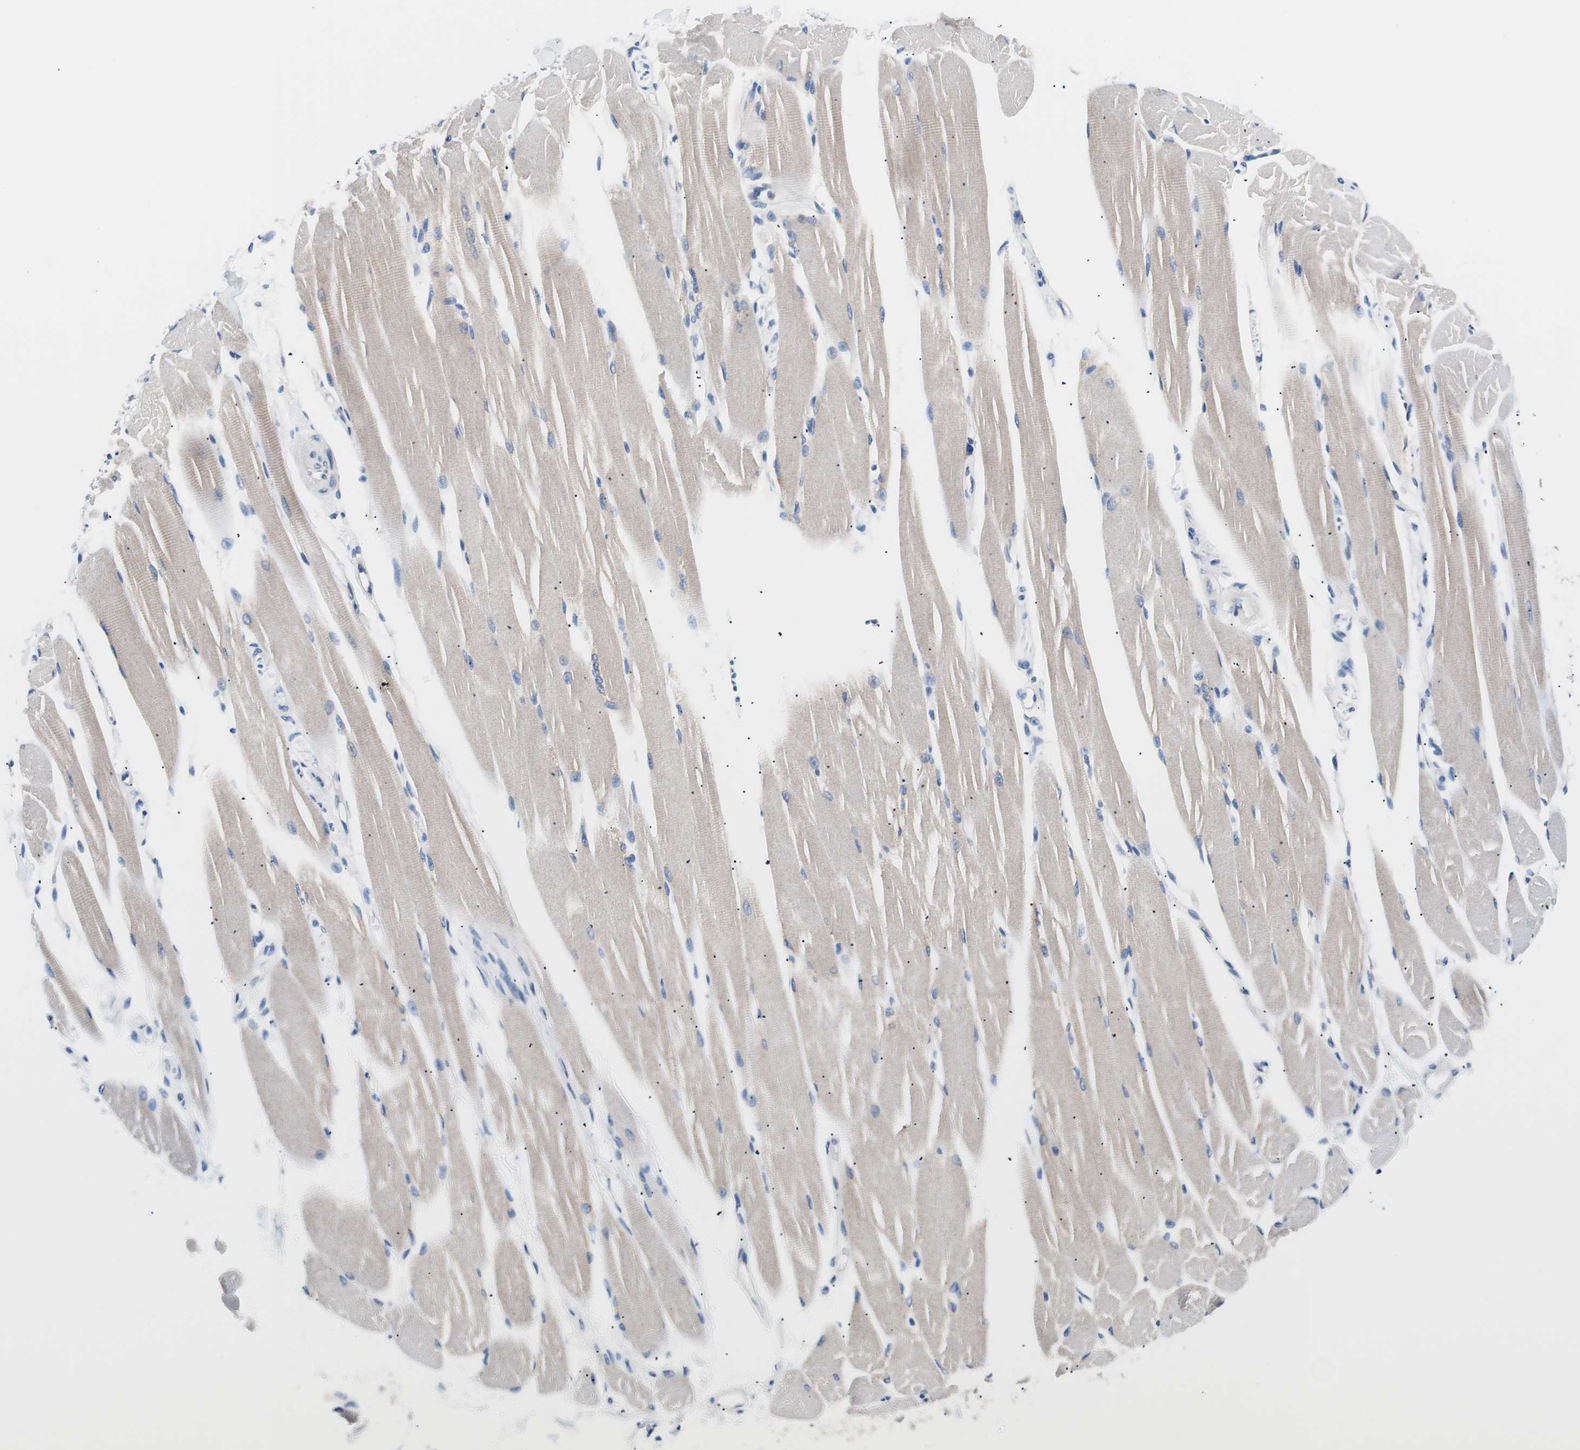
{"staining": {"intensity": "weak", "quantity": ">75%", "location": "cytoplasmic/membranous"}, "tissue": "skeletal muscle", "cell_type": "Myocytes", "image_type": "normal", "snomed": [{"axis": "morphology", "description": "Normal tissue, NOS"}, {"axis": "topography", "description": "Skeletal muscle"}, {"axis": "topography", "description": "Peripheral nerve tissue"}], "caption": "The image displays immunohistochemical staining of normal skeletal muscle. There is weak cytoplasmic/membranous staining is identified in about >75% of myocytes. The staining was performed using DAB (3,3'-diaminobenzidine) to visualize the protein expression in brown, while the nuclei were stained in blue with hematoxylin (Magnification: 20x).", "gene": "VIL1", "patient": {"sex": "female", "age": 84}}